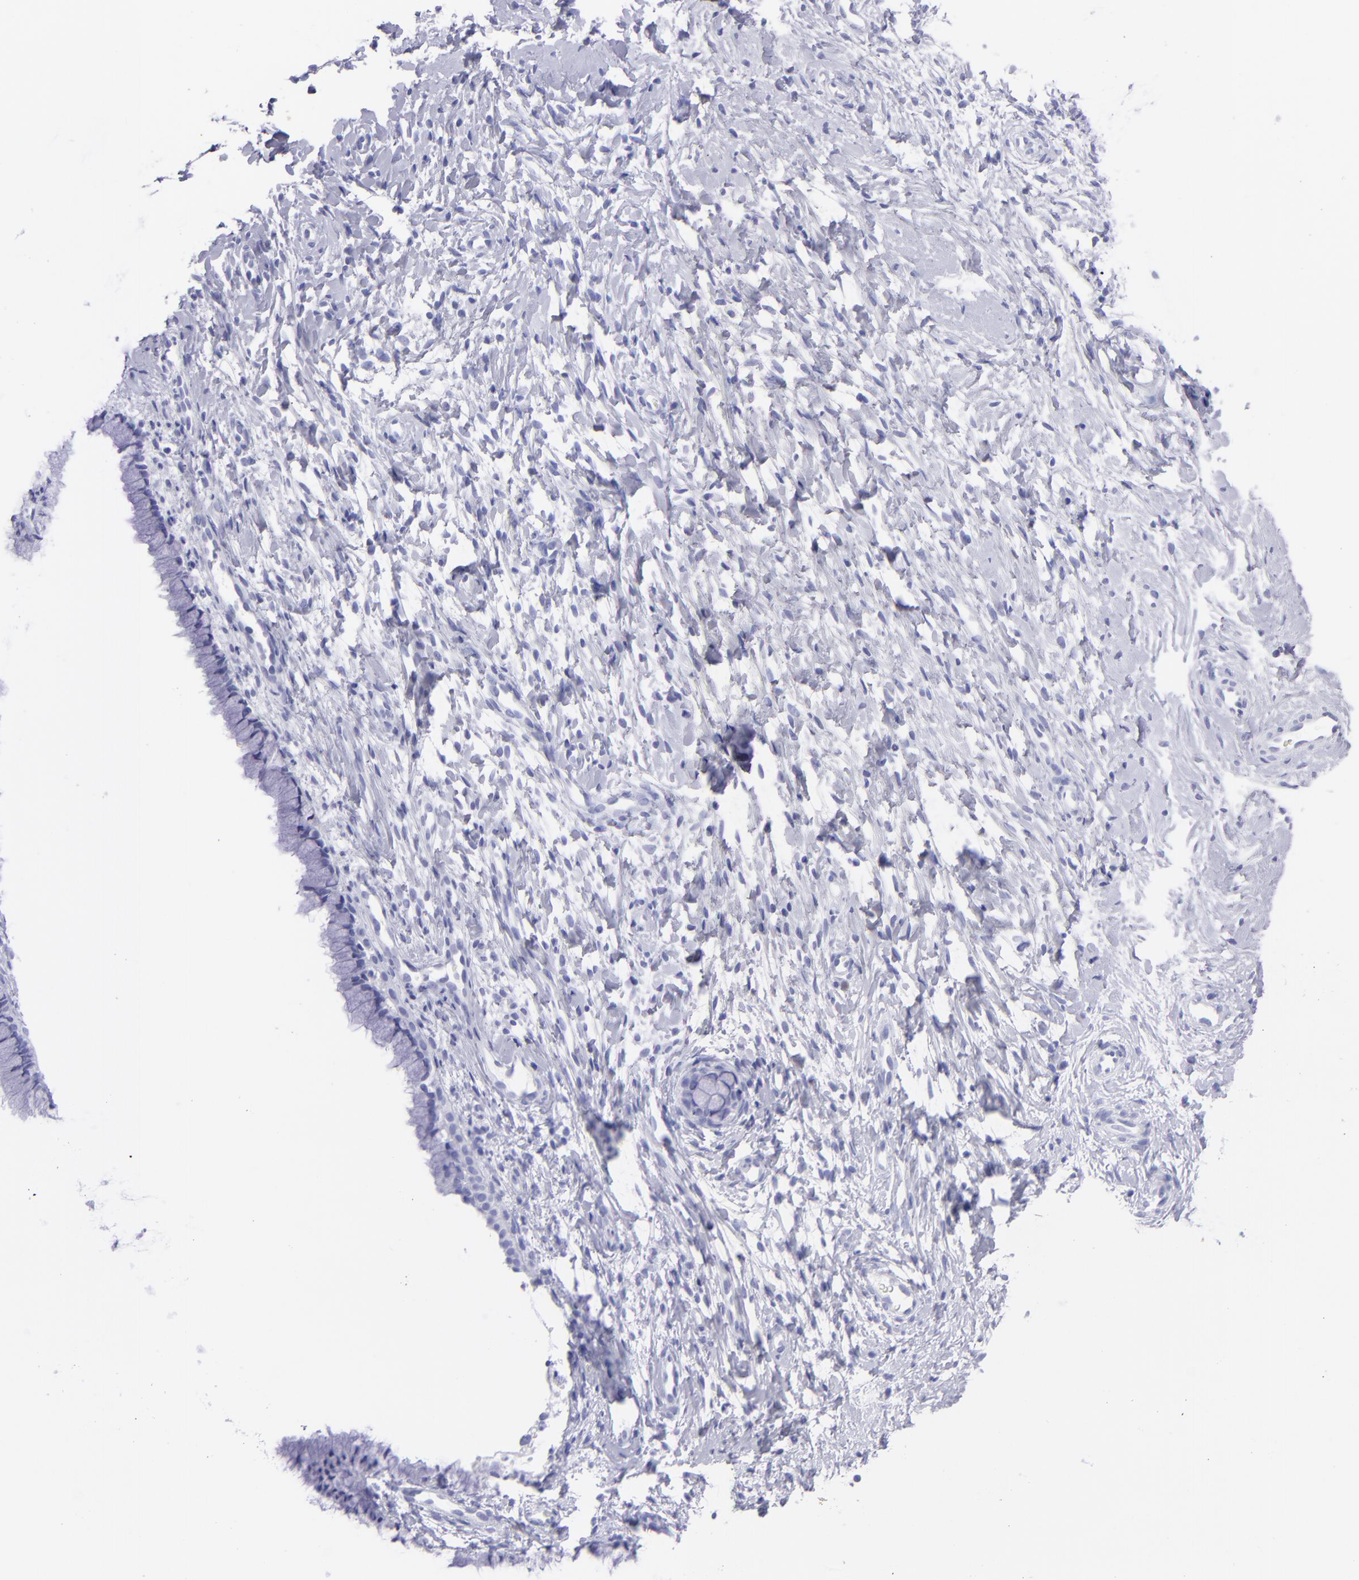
{"staining": {"intensity": "negative", "quantity": "none", "location": "none"}, "tissue": "cervix", "cell_type": "Glandular cells", "image_type": "normal", "snomed": [{"axis": "morphology", "description": "Normal tissue, NOS"}, {"axis": "topography", "description": "Cervix"}], "caption": "Immunohistochemistry image of benign cervix: cervix stained with DAB (3,3'-diaminobenzidine) reveals no significant protein positivity in glandular cells. (Brightfield microscopy of DAB IHC at high magnification).", "gene": "SLC1A2", "patient": {"sex": "female", "age": 46}}